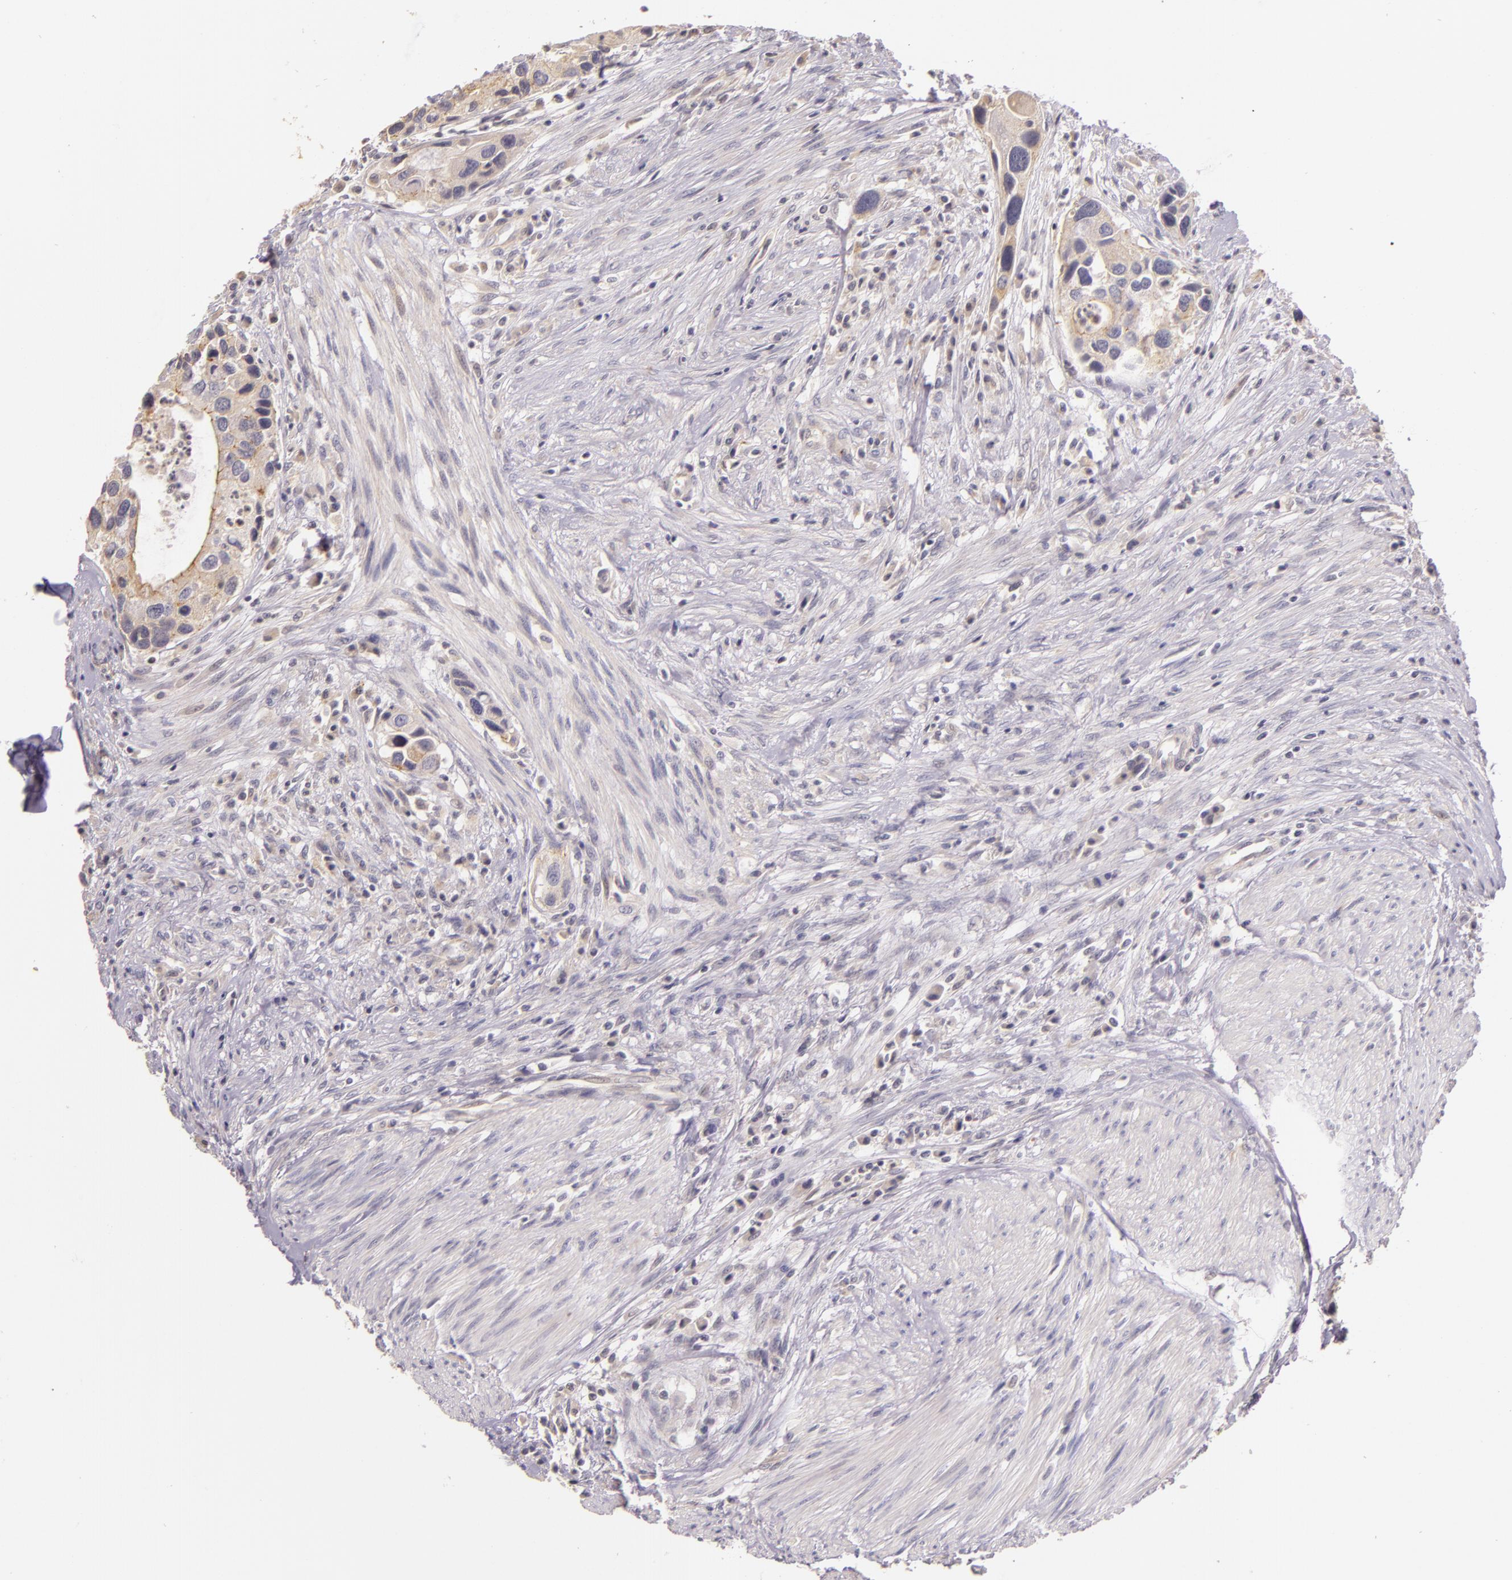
{"staining": {"intensity": "weak", "quantity": "25%-75%", "location": "cytoplasmic/membranous"}, "tissue": "urothelial cancer", "cell_type": "Tumor cells", "image_type": "cancer", "snomed": [{"axis": "morphology", "description": "Urothelial carcinoma, High grade"}, {"axis": "topography", "description": "Urinary bladder"}], "caption": "Immunohistochemistry (IHC) image of urothelial cancer stained for a protein (brown), which reveals low levels of weak cytoplasmic/membranous staining in approximately 25%-75% of tumor cells.", "gene": "ARMH4", "patient": {"sex": "male", "age": 66}}